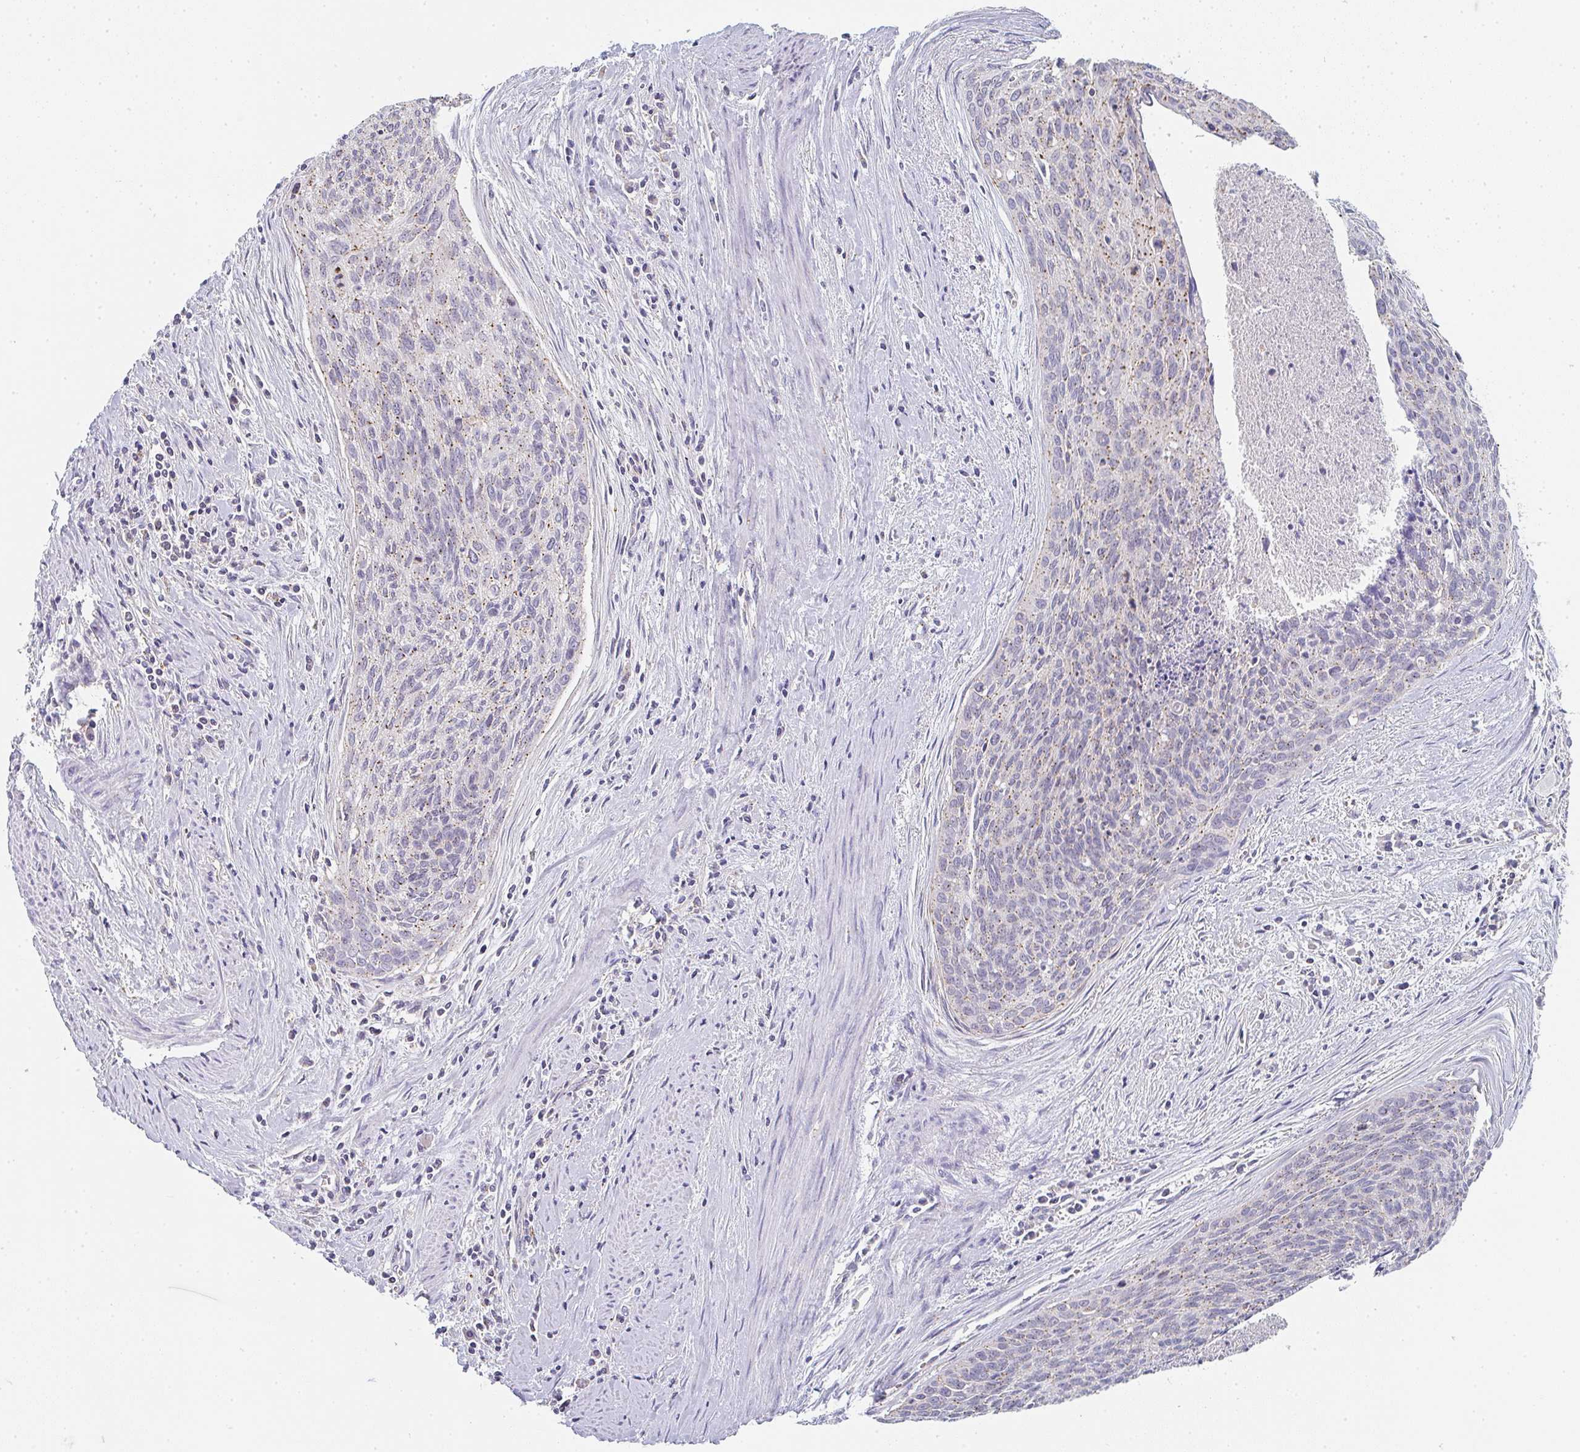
{"staining": {"intensity": "weak", "quantity": "25%-75%", "location": "cytoplasmic/membranous"}, "tissue": "cervical cancer", "cell_type": "Tumor cells", "image_type": "cancer", "snomed": [{"axis": "morphology", "description": "Squamous cell carcinoma, NOS"}, {"axis": "topography", "description": "Cervix"}], "caption": "This photomicrograph exhibits IHC staining of human cervical cancer (squamous cell carcinoma), with low weak cytoplasmic/membranous staining in about 25%-75% of tumor cells.", "gene": "CHMP5", "patient": {"sex": "female", "age": 55}}